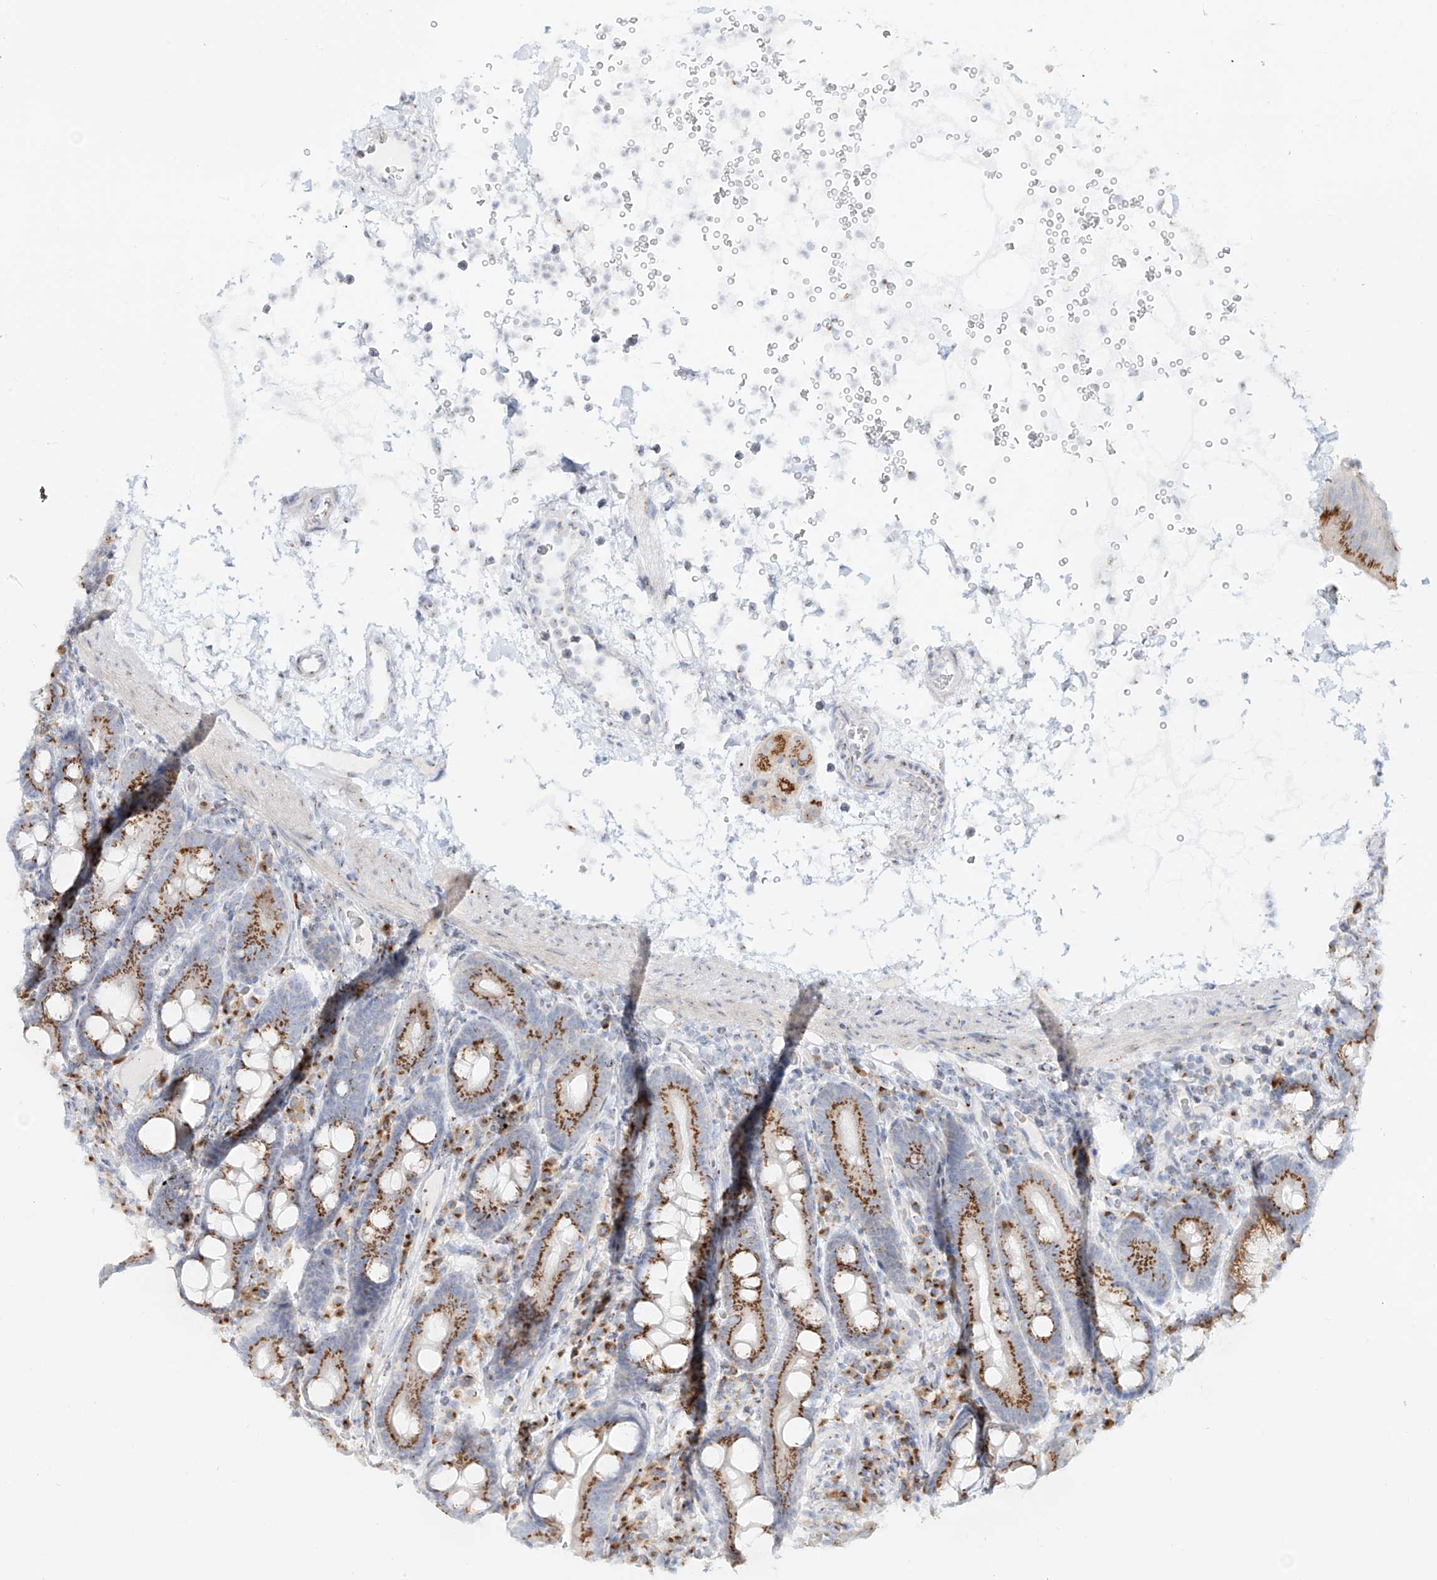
{"staining": {"intensity": "moderate", "quantity": ">75%", "location": "cytoplasmic/membranous"}, "tissue": "duodenum", "cell_type": "Glandular cells", "image_type": "normal", "snomed": [{"axis": "morphology", "description": "Normal tissue, NOS"}, {"axis": "topography", "description": "Duodenum"}], "caption": "A high-resolution image shows immunohistochemistry staining of normal duodenum, which exhibits moderate cytoplasmic/membranous staining in approximately >75% of glandular cells.", "gene": "BSDC1", "patient": {"sex": "male", "age": 54}}